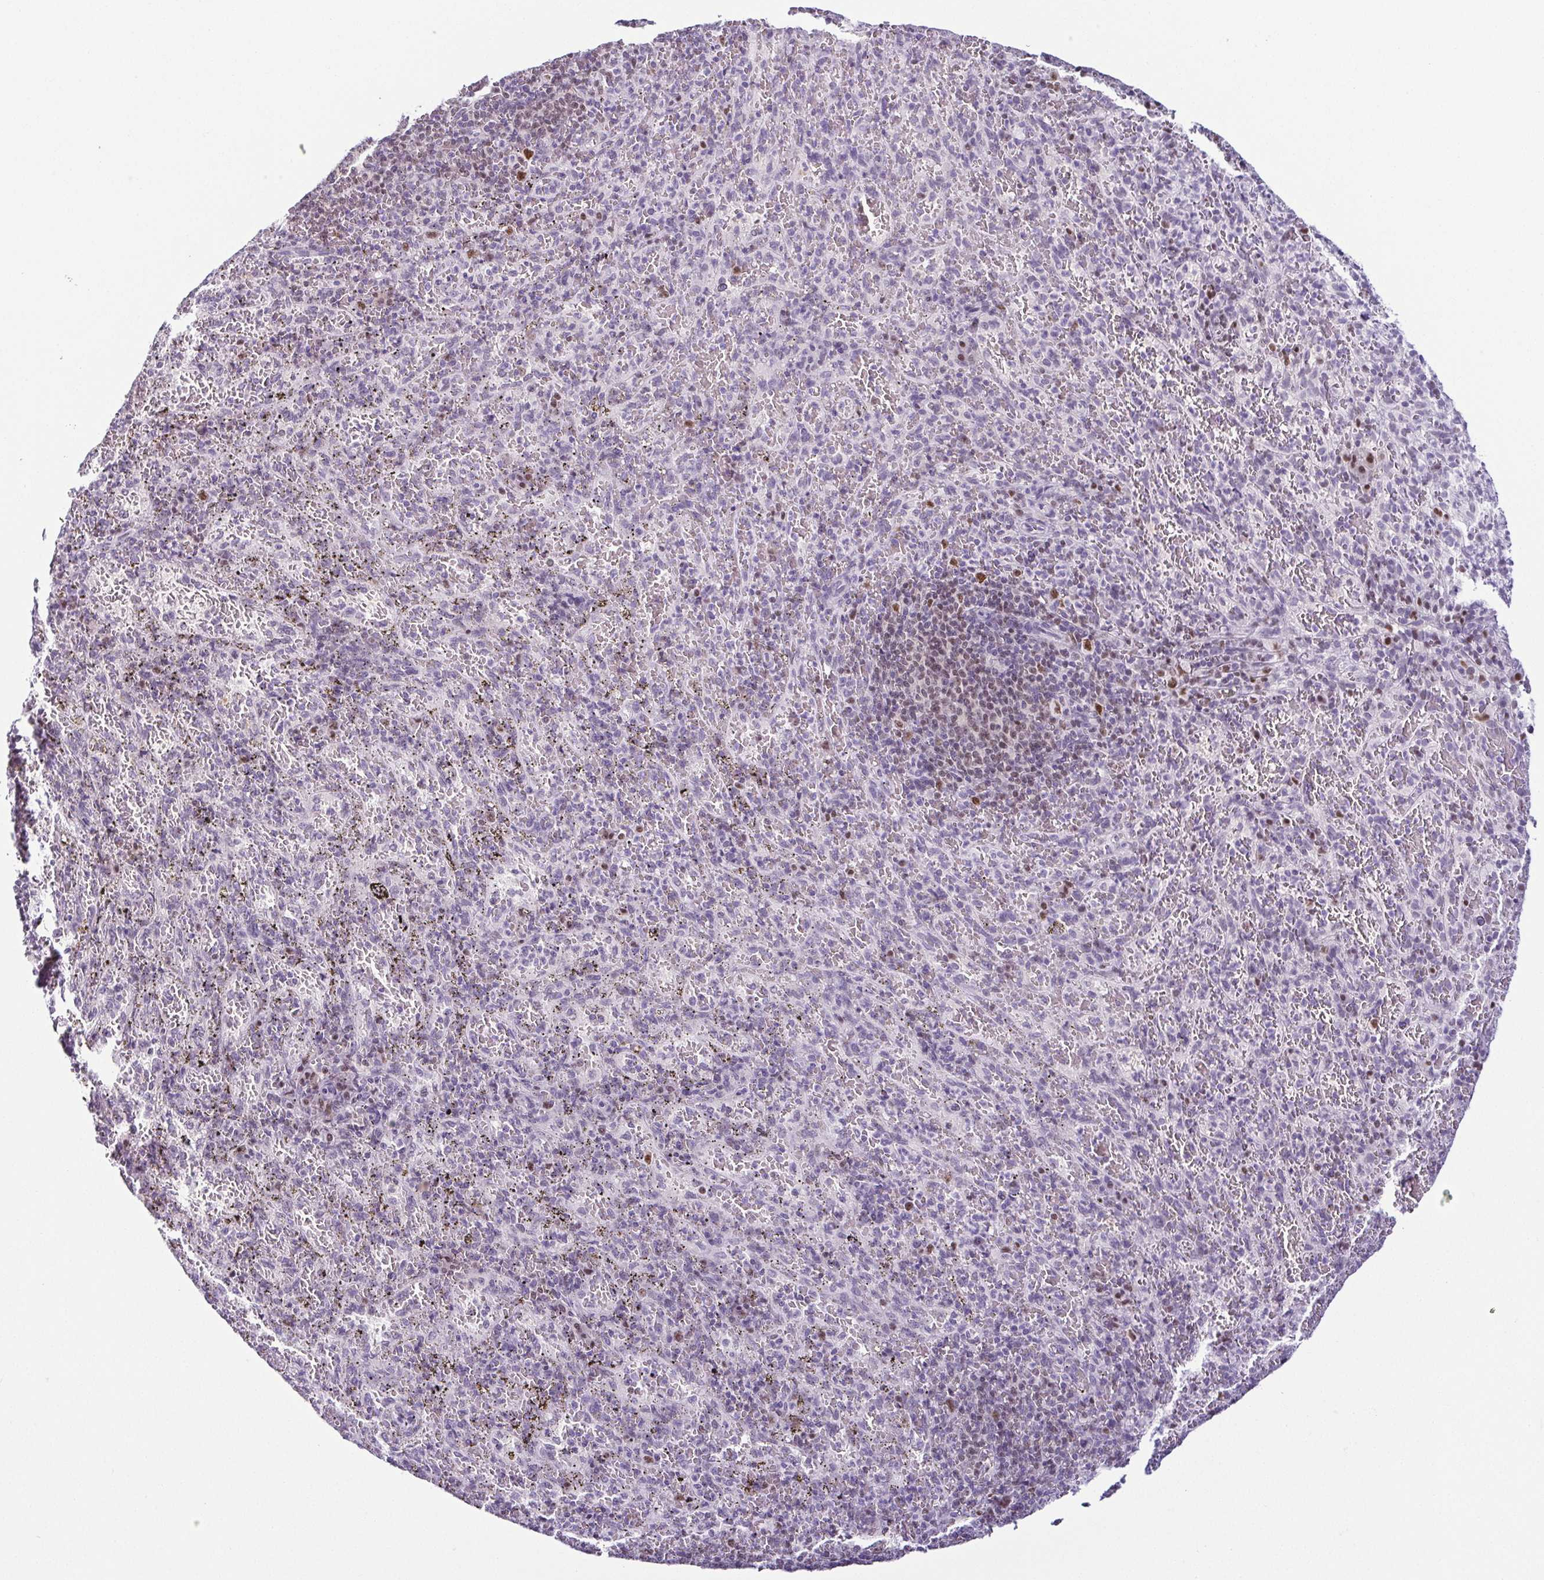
{"staining": {"intensity": "moderate", "quantity": "<25%", "location": "nuclear"}, "tissue": "spleen", "cell_type": "Cells in red pulp", "image_type": "normal", "snomed": [{"axis": "morphology", "description": "Normal tissue, NOS"}, {"axis": "topography", "description": "Spleen"}], "caption": "A photomicrograph of human spleen stained for a protein shows moderate nuclear brown staining in cells in red pulp.", "gene": "TCF3", "patient": {"sex": "male", "age": 57}}